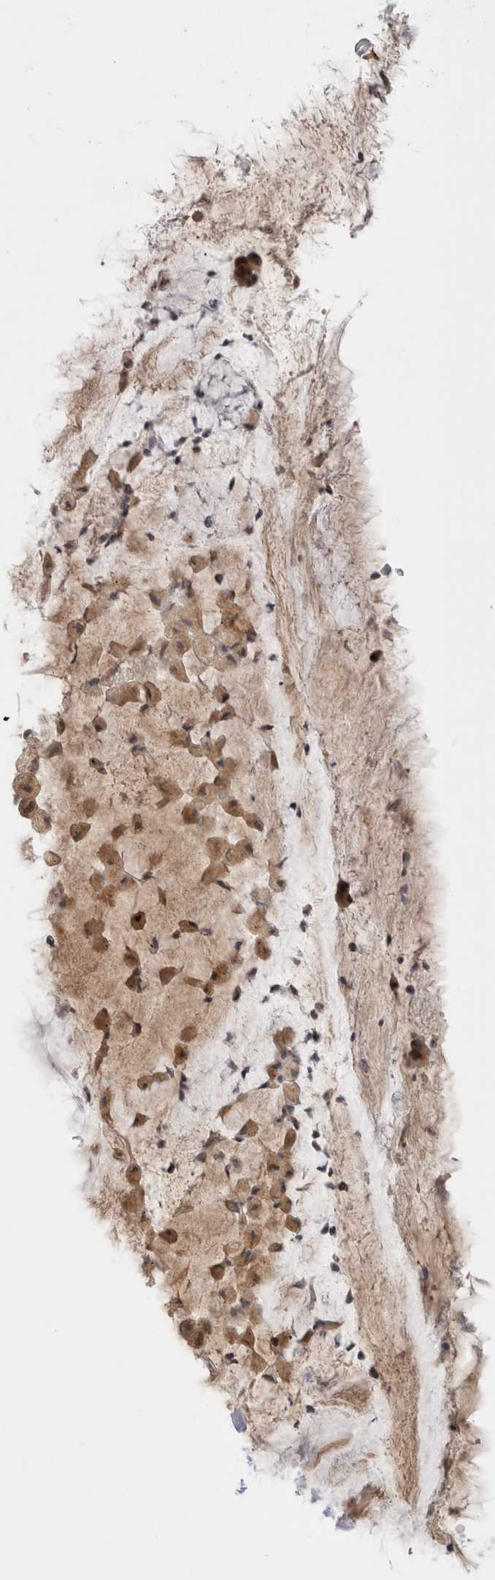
{"staining": {"intensity": "moderate", "quantity": ">75%", "location": "cytoplasmic/membranous"}, "tissue": "bronchus", "cell_type": "Respiratory epithelial cells", "image_type": "normal", "snomed": [{"axis": "morphology", "description": "Normal tissue, NOS"}, {"axis": "topography", "description": "Cartilage tissue"}], "caption": "Brown immunohistochemical staining in benign bronchus reveals moderate cytoplasmic/membranous positivity in approximately >75% of respiratory epithelial cells.", "gene": "CAAP1", "patient": {"sex": "female", "age": 63}}